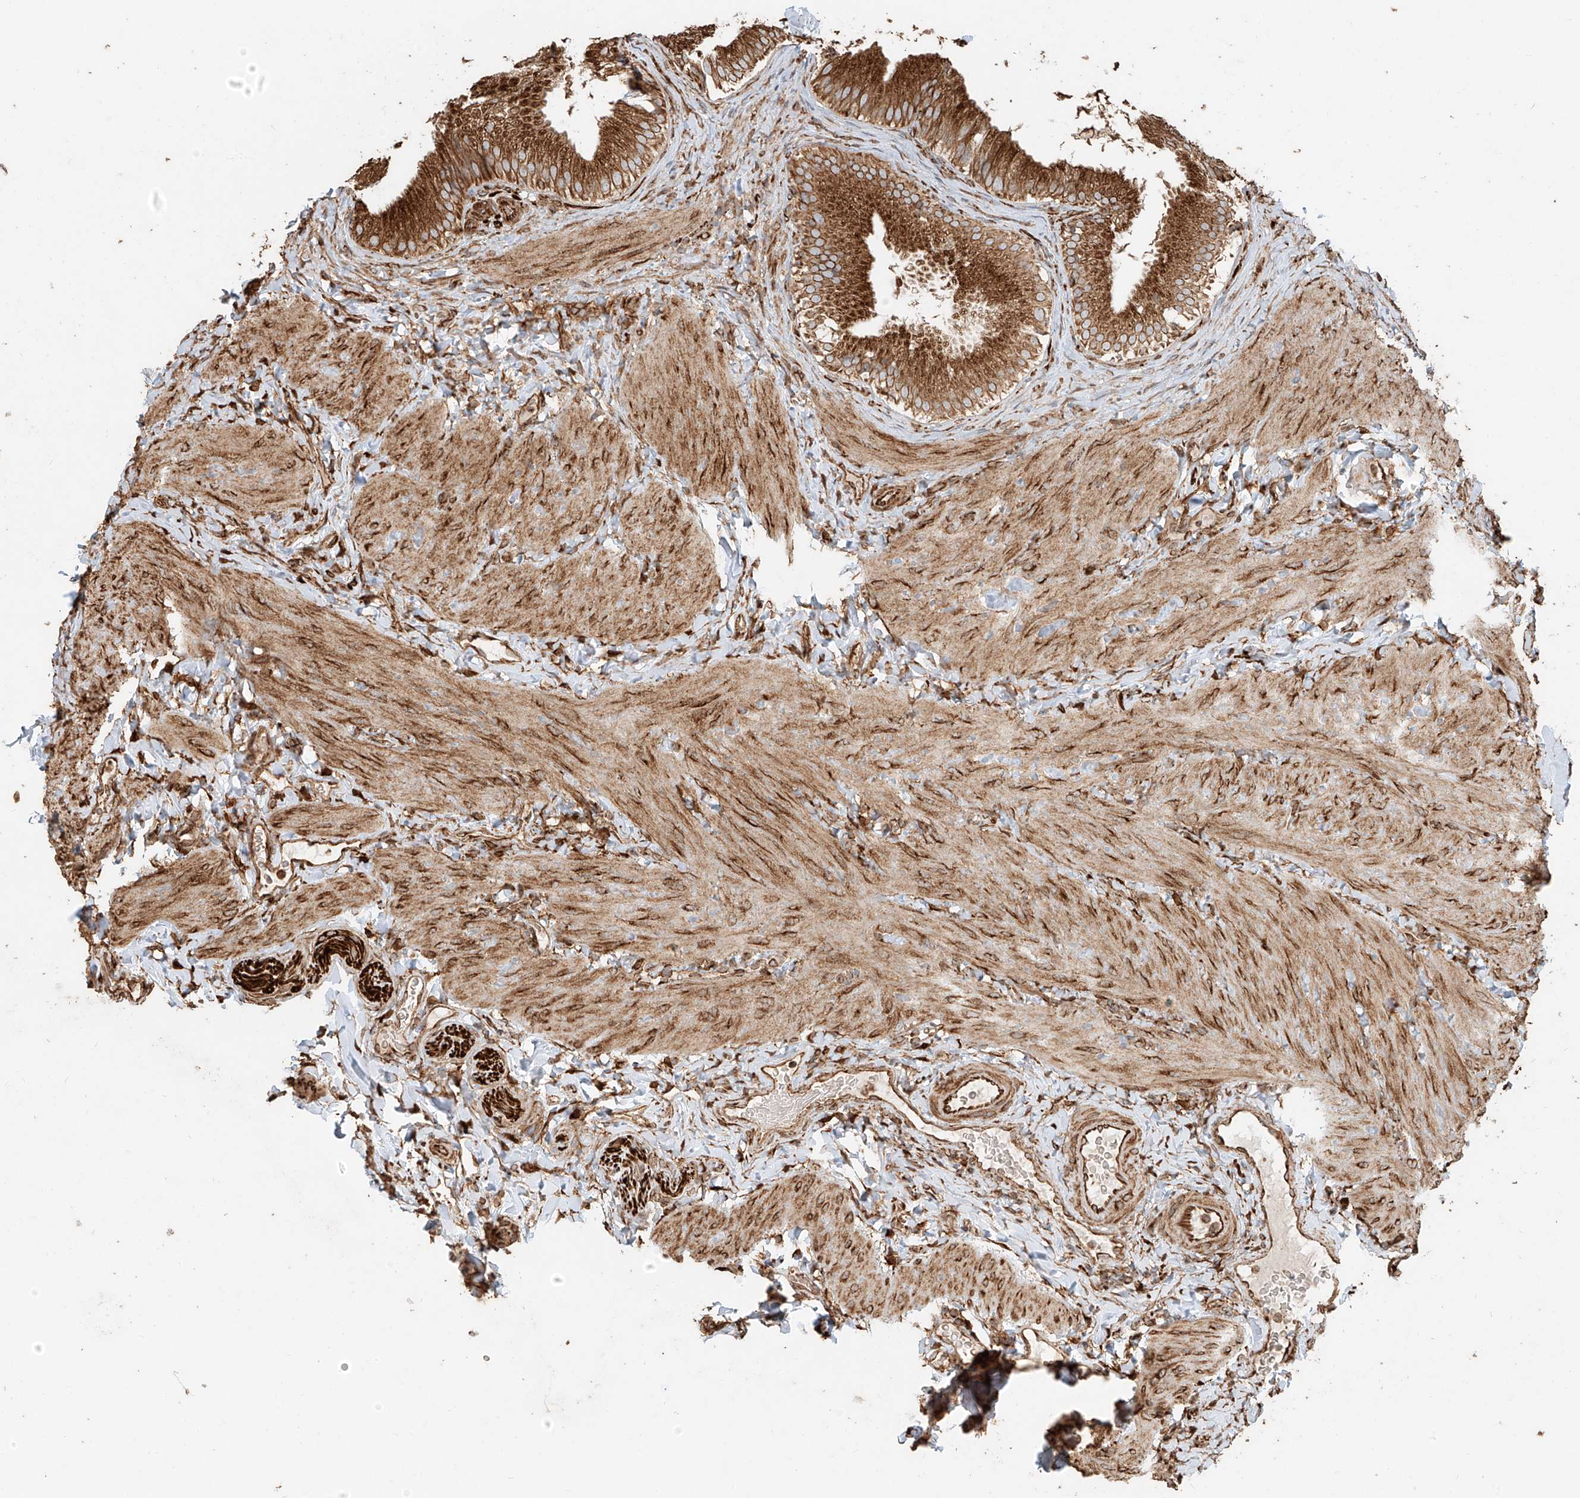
{"staining": {"intensity": "strong", "quantity": ">75%", "location": "cytoplasmic/membranous"}, "tissue": "gallbladder", "cell_type": "Glandular cells", "image_type": "normal", "snomed": [{"axis": "morphology", "description": "Normal tissue, NOS"}, {"axis": "topography", "description": "Gallbladder"}], "caption": "IHC of normal gallbladder reveals high levels of strong cytoplasmic/membranous positivity in about >75% of glandular cells.", "gene": "EFNB1", "patient": {"sex": "female", "age": 30}}